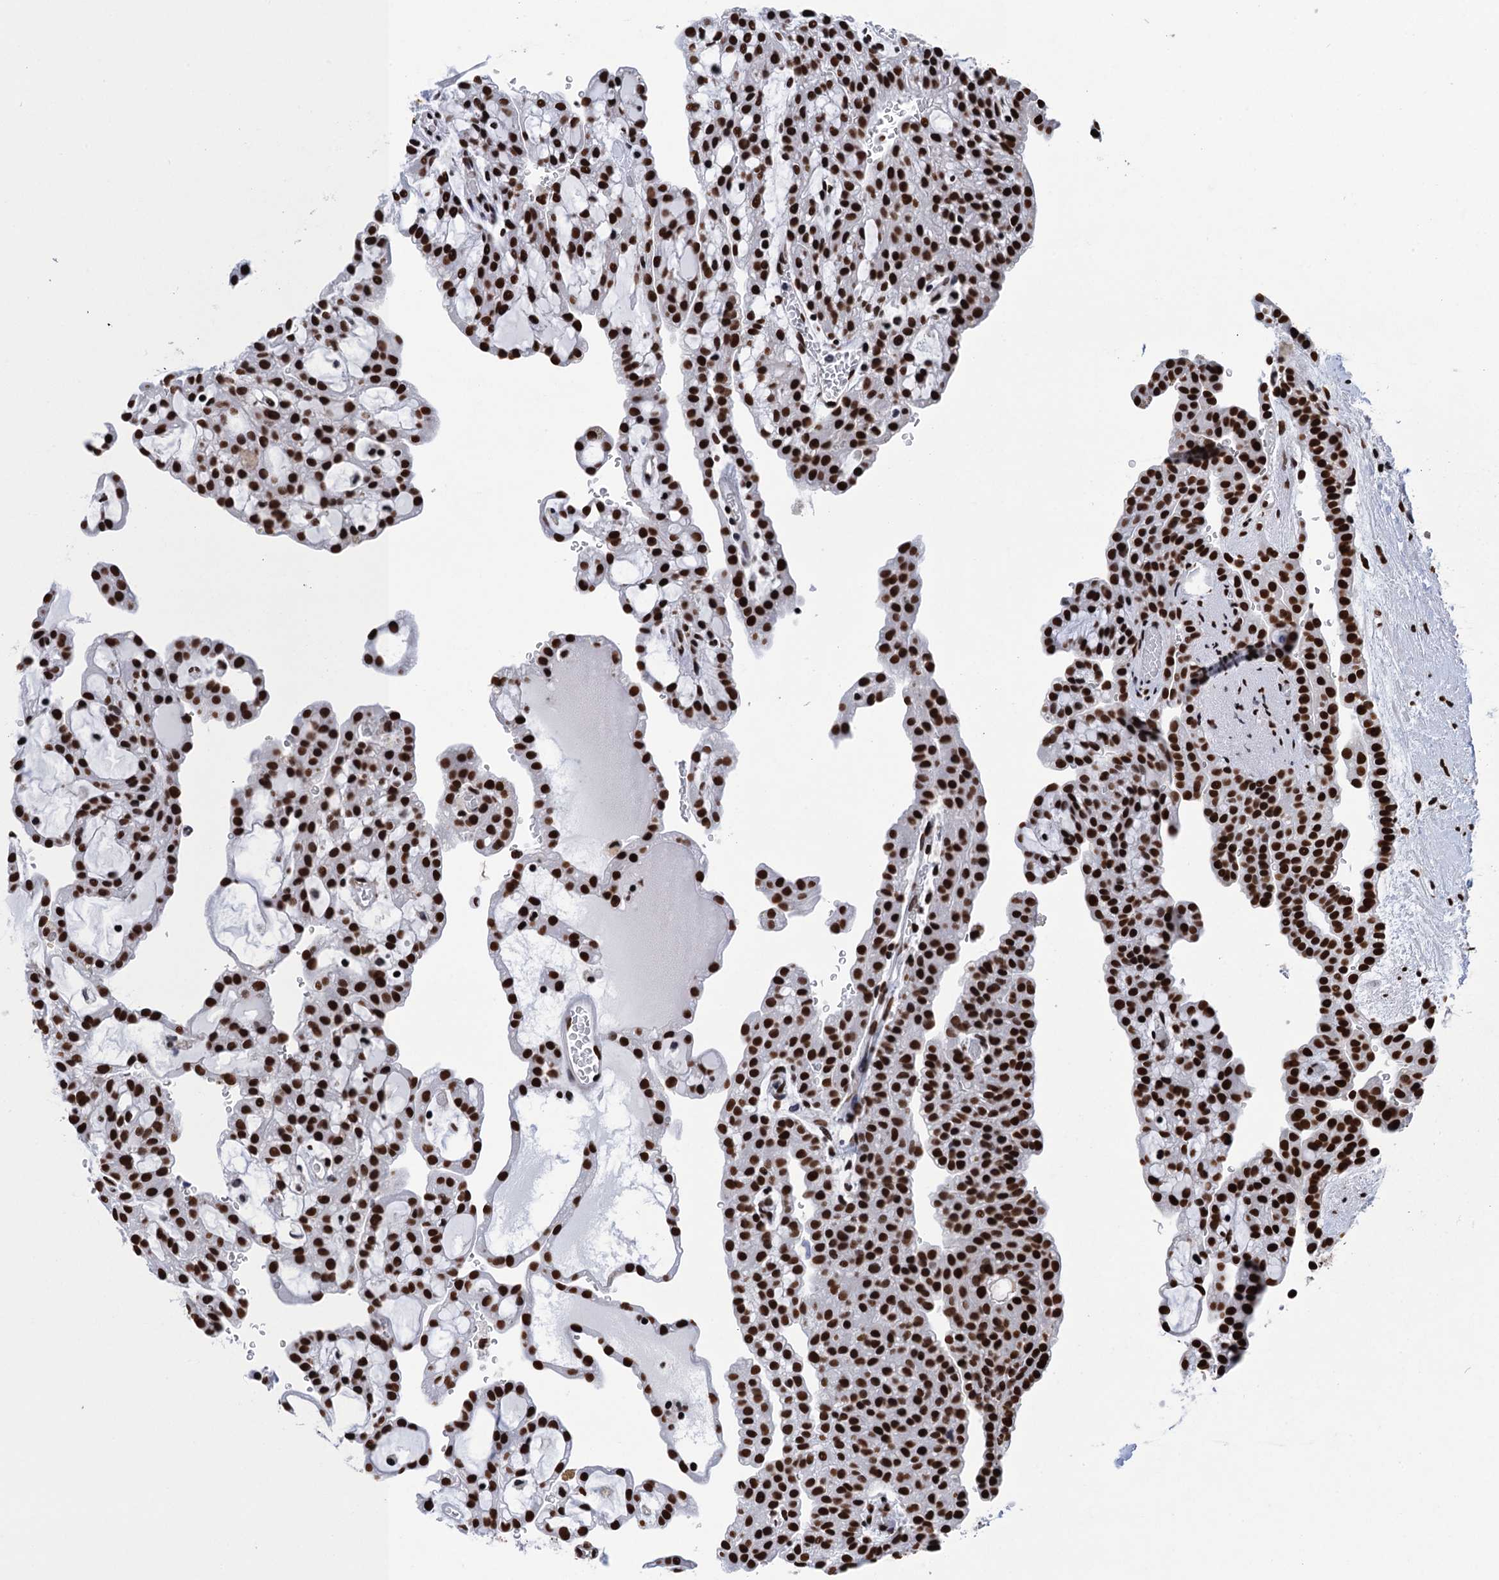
{"staining": {"intensity": "strong", "quantity": ">75%", "location": "nuclear"}, "tissue": "renal cancer", "cell_type": "Tumor cells", "image_type": "cancer", "snomed": [{"axis": "morphology", "description": "Adenocarcinoma, NOS"}, {"axis": "topography", "description": "Kidney"}], "caption": "Immunohistochemical staining of human renal cancer demonstrates high levels of strong nuclear protein staining in approximately >75% of tumor cells.", "gene": "UBA2", "patient": {"sex": "male", "age": 63}}